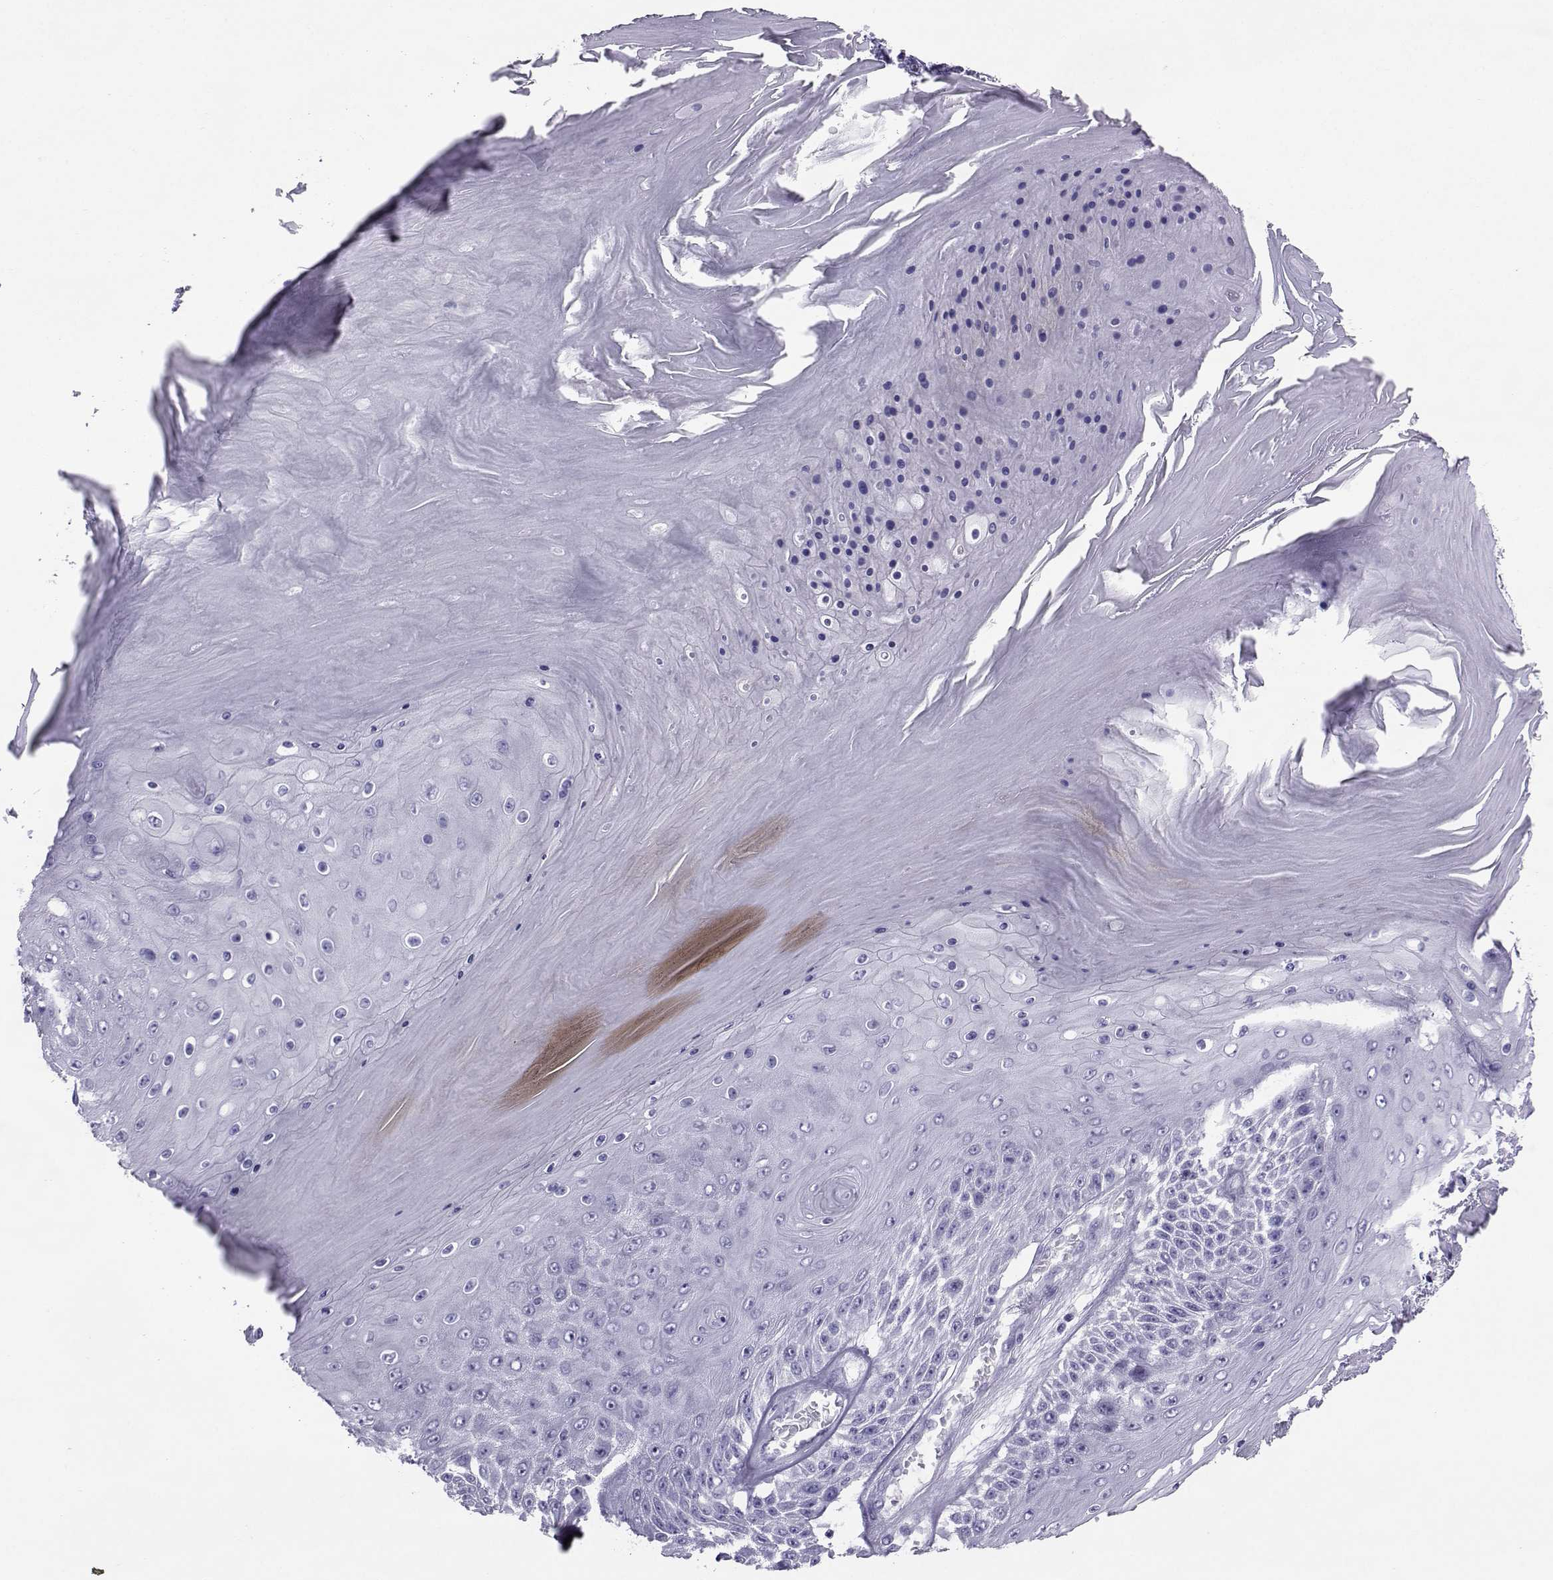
{"staining": {"intensity": "negative", "quantity": "none", "location": "none"}, "tissue": "skin cancer", "cell_type": "Tumor cells", "image_type": "cancer", "snomed": [{"axis": "morphology", "description": "Squamous cell carcinoma, NOS"}, {"axis": "topography", "description": "Skin"}], "caption": "A high-resolution image shows immunohistochemistry staining of squamous cell carcinoma (skin), which demonstrates no significant positivity in tumor cells.", "gene": "PGK1", "patient": {"sex": "male", "age": 62}}